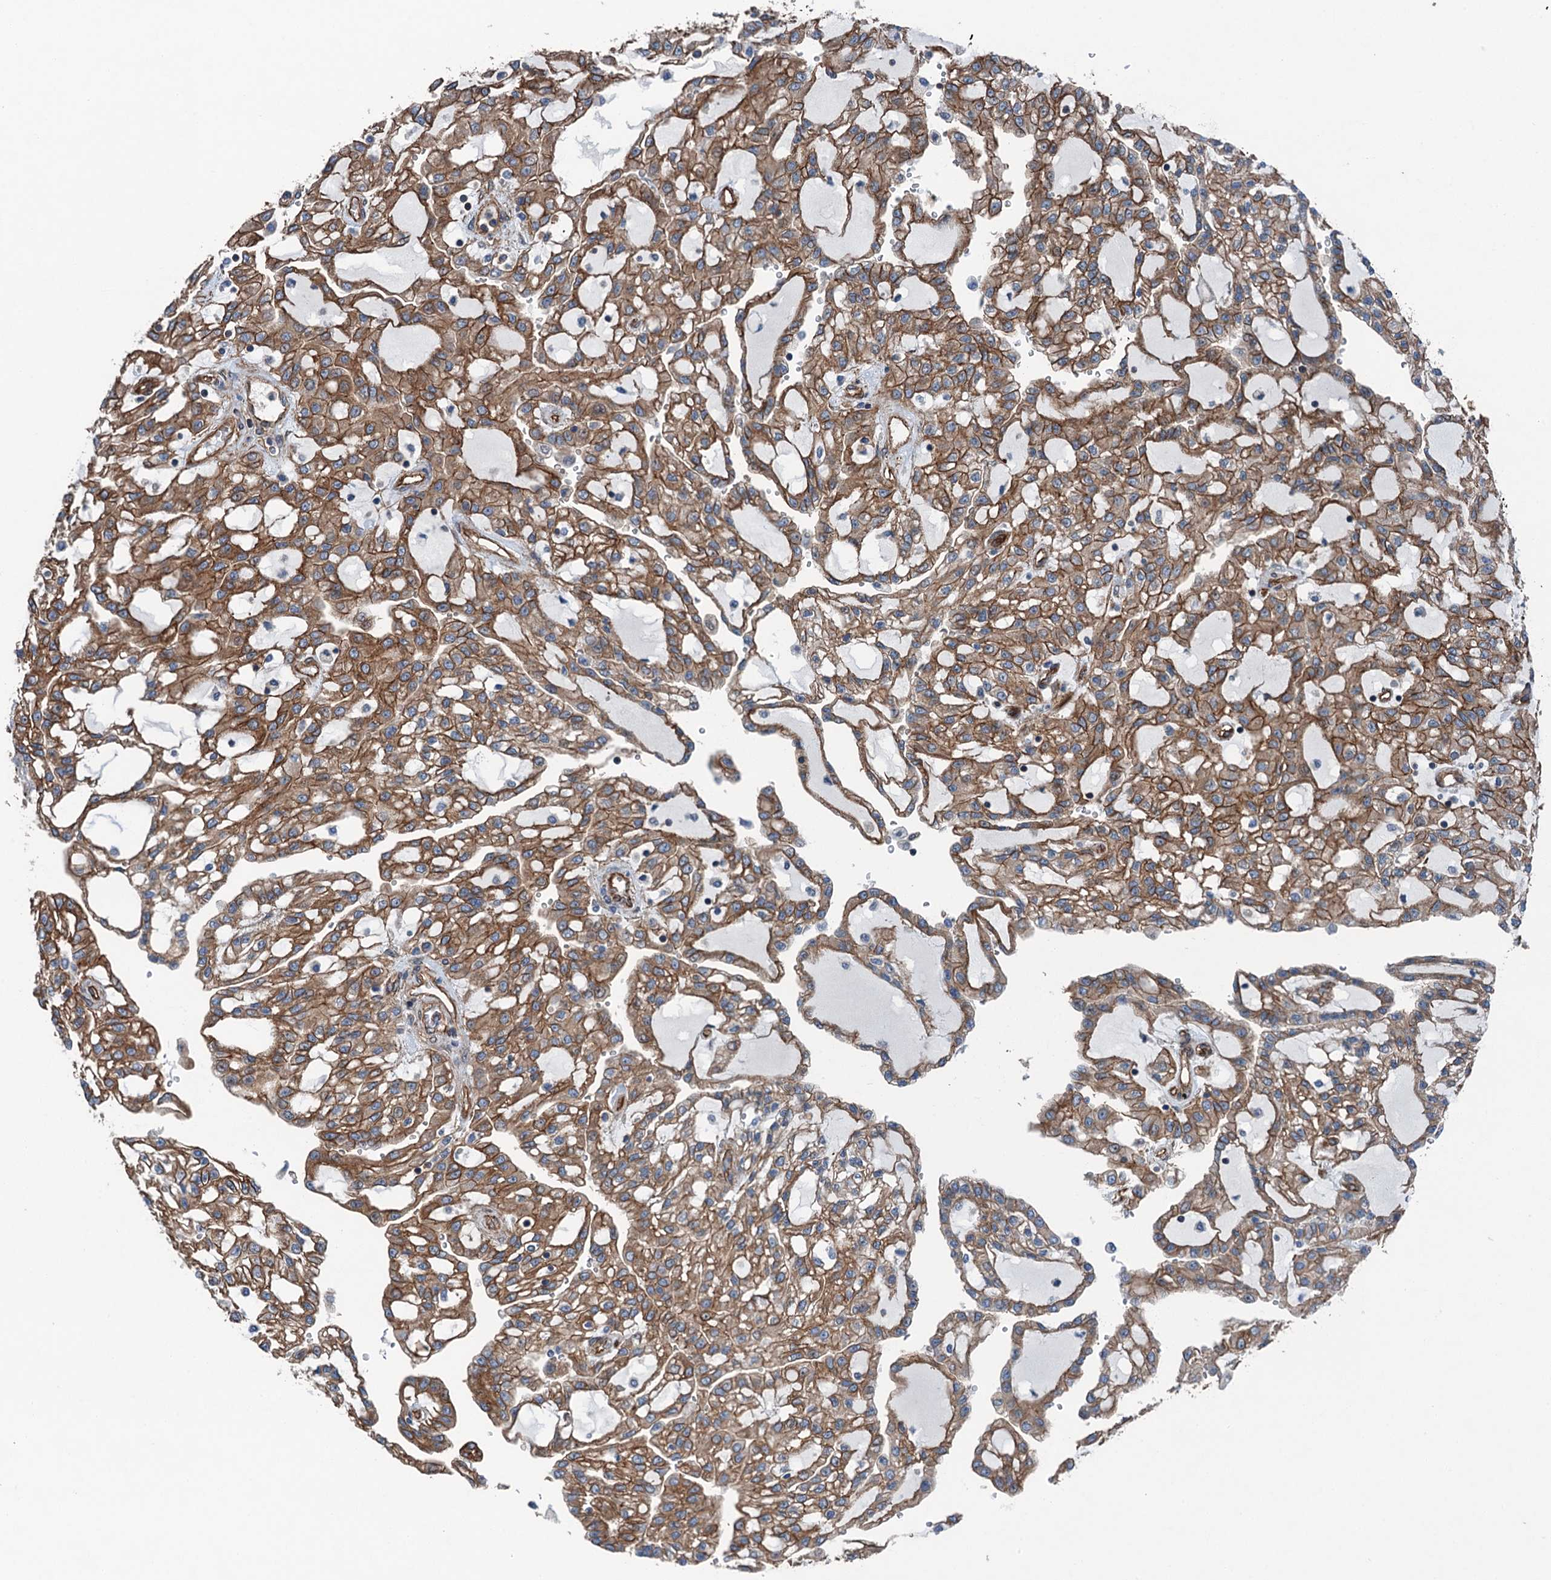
{"staining": {"intensity": "strong", "quantity": ">75%", "location": "cytoplasmic/membranous"}, "tissue": "renal cancer", "cell_type": "Tumor cells", "image_type": "cancer", "snomed": [{"axis": "morphology", "description": "Adenocarcinoma, NOS"}, {"axis": "topography", "description": "Kidney"}], "caption": "IHC of human renal cancer displays high levels of strong cytoplasmic/membranous staining in approximately >75% of tumor cells. The staining was performed using DAB, with brown indicating positive protein expression. Nuclei are stained blue with hematoxylin.", "gene": "NMRAL1", "patient": {"sex": "male", "age": 63}}